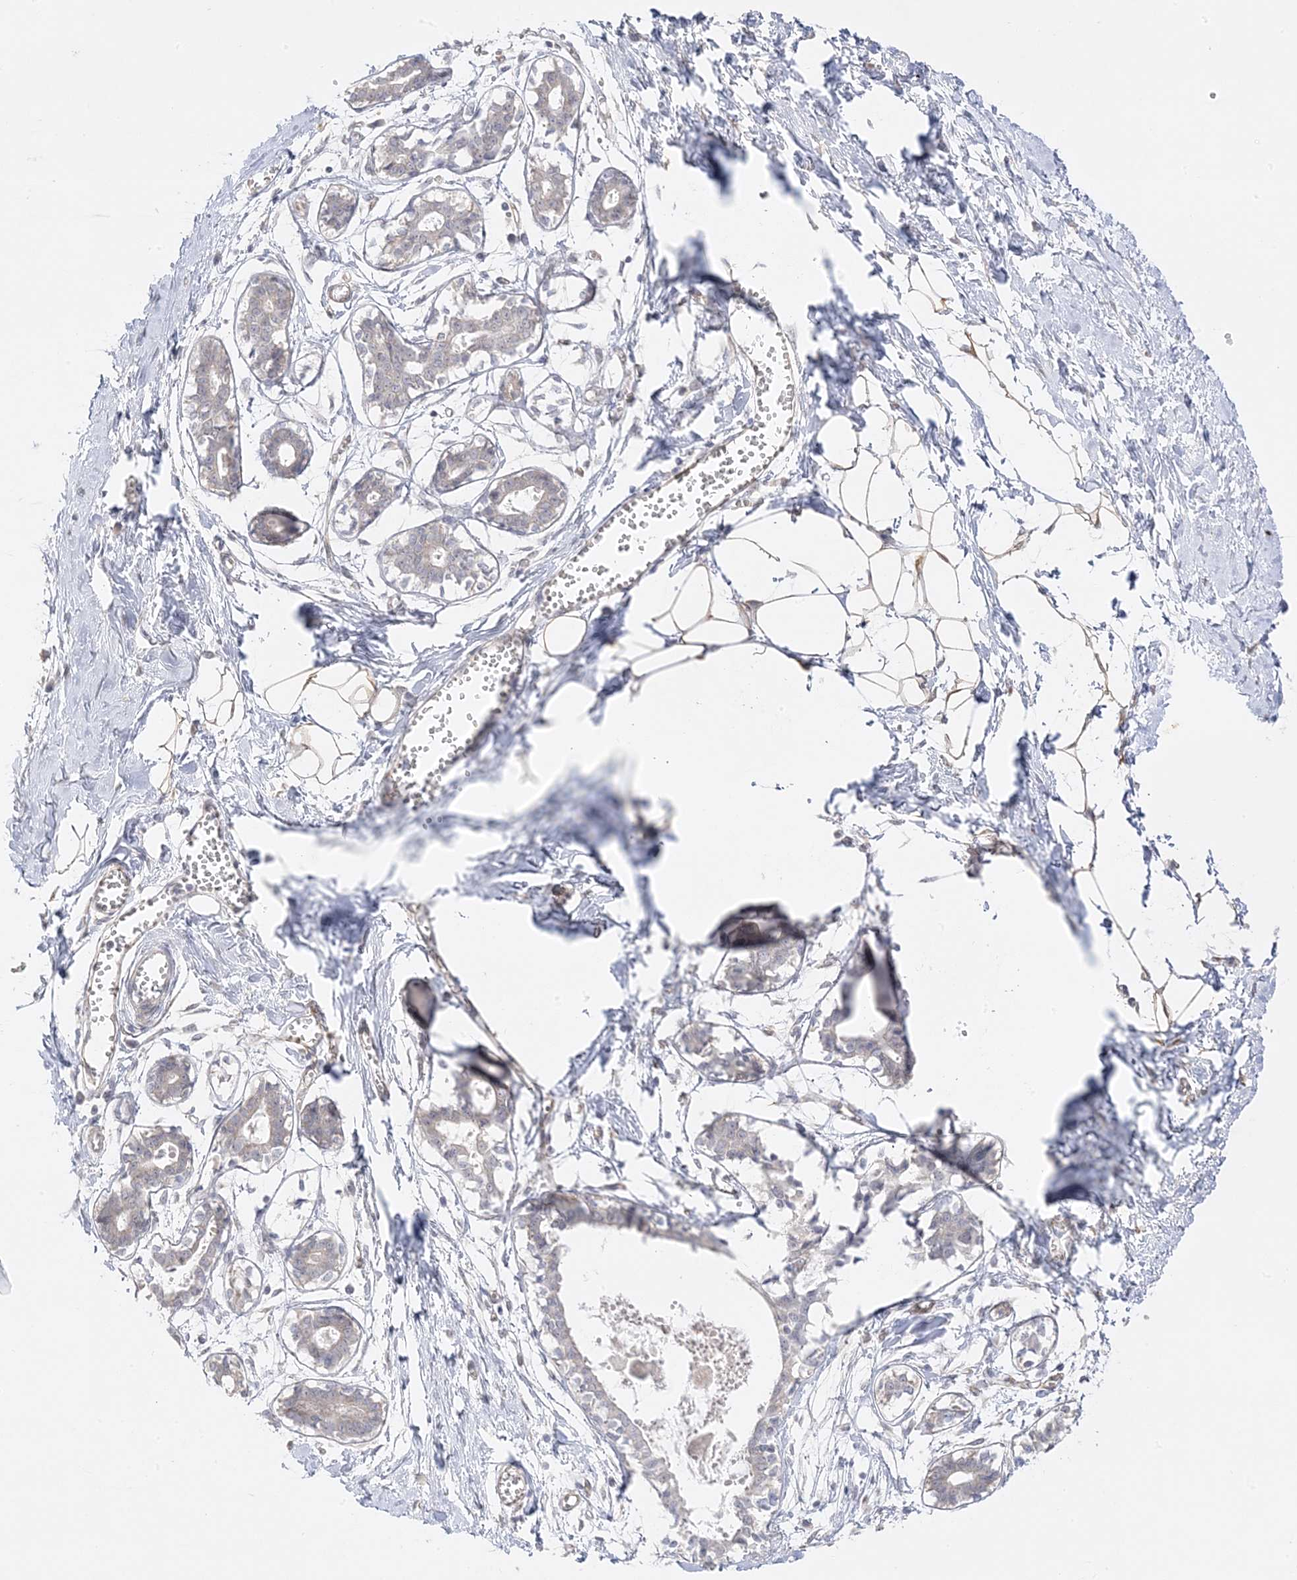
{"staining": {"intensity": "weak", "quantity": "<25%", "location": "cytoplasmic/membranous"}, "tissue": "breast", "cell_type": "Adipocytes", "image_type": "normal", "snomed": [{"axis": "morphology", "description": "Normal tissue, NOS"}, {"axis": "topography", "description": "Breast"}], "caption": "Protein analysis of unremarkable breast reveals no significant expression in adipocytes. The staining is performed using DAB (3,3'-diaminobenzidine) brown chromogen with nuclei counter-stained in using hematoxylin.", "gene": "C2CD2", "patient": {"sex": "female", "age": 27}}